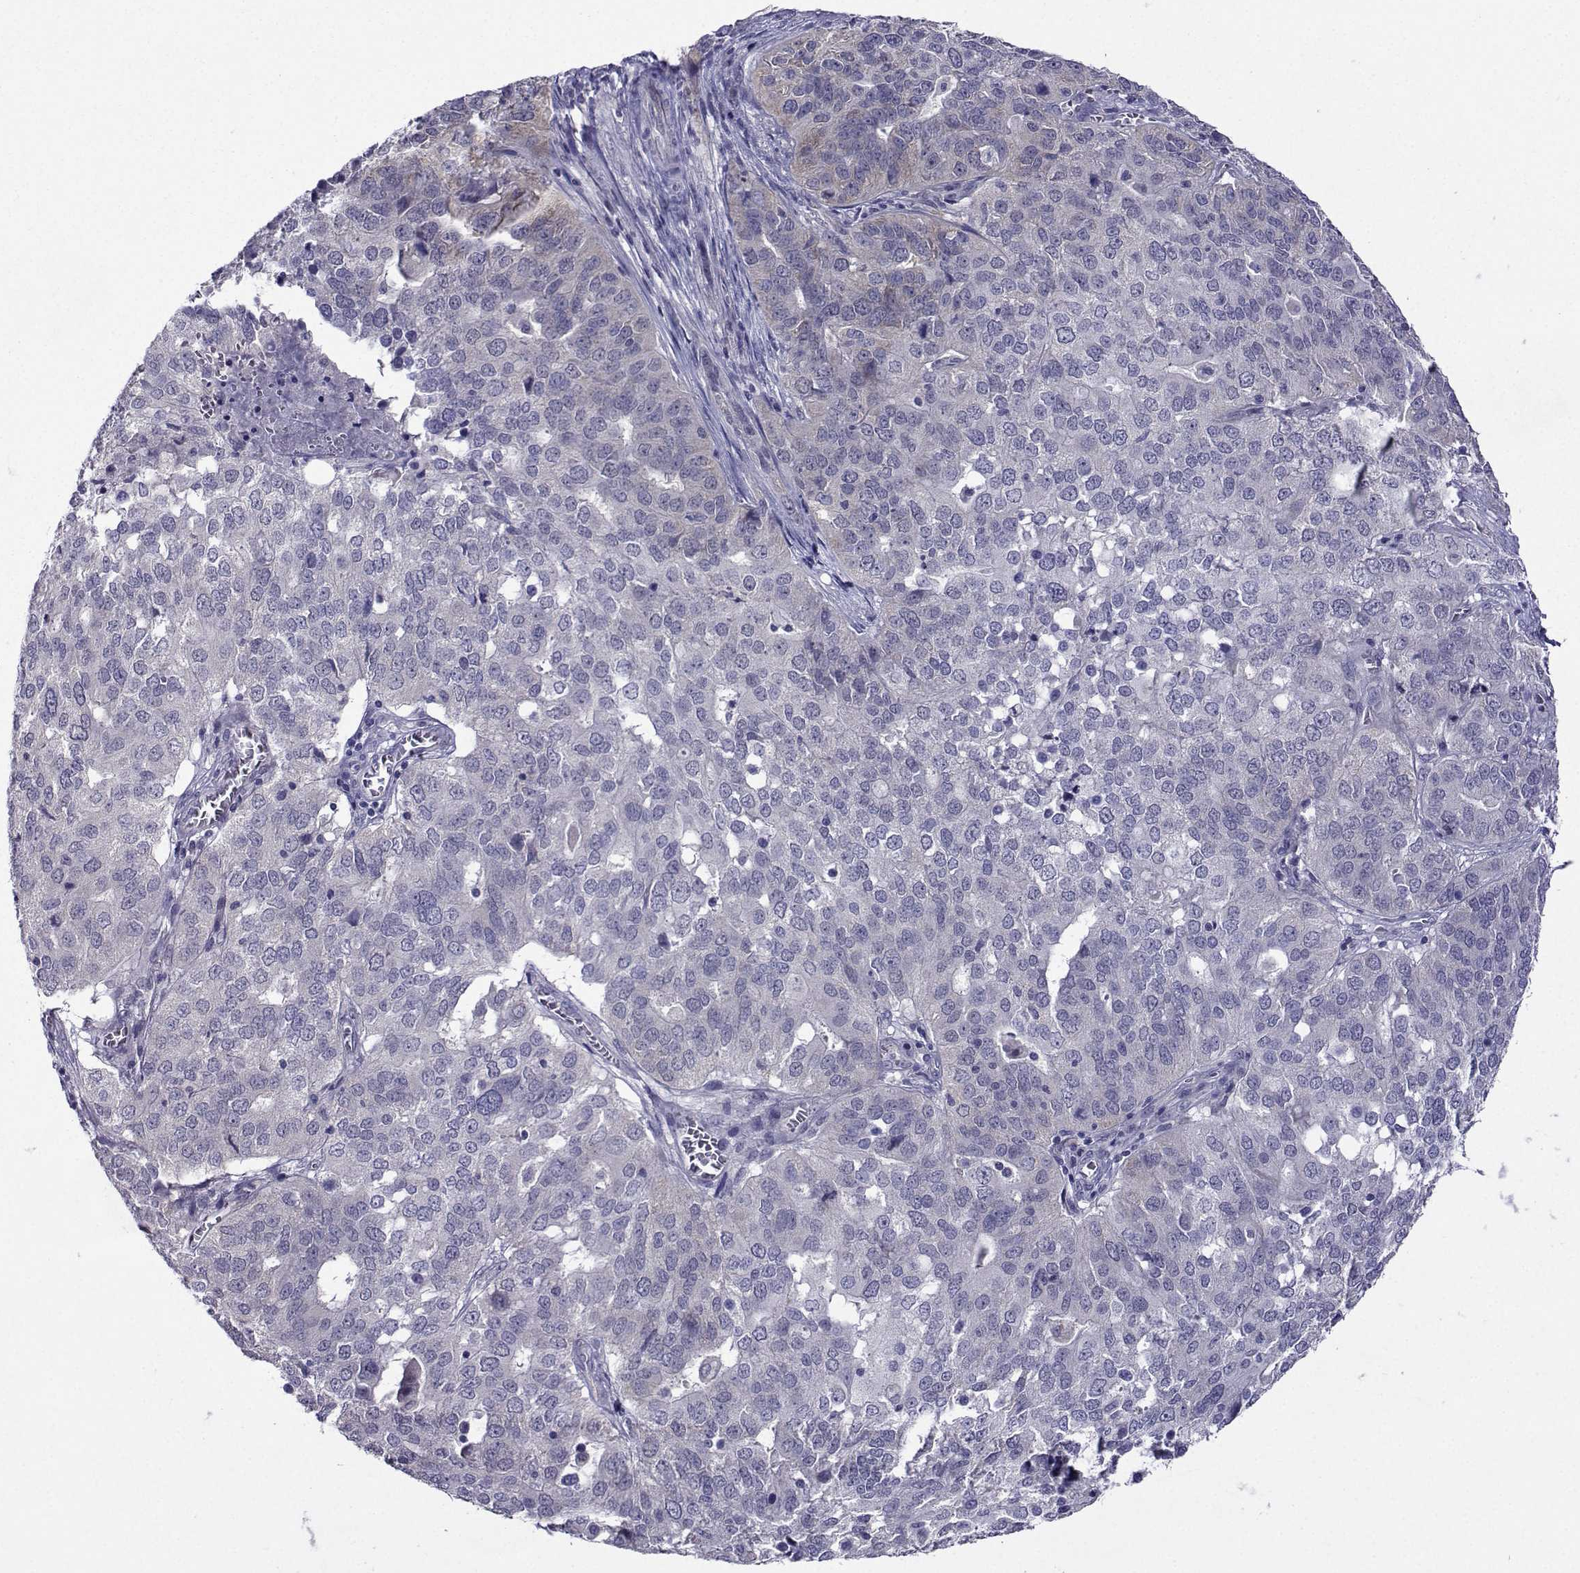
{"staining": {"intensity": "negative", "quantity": "none", "location": "none"}, "tissue": "ovarian cancer", "cell_type": "Tumor cells", "image_type": "cancer", "snomed": [{"axis": "morphology", "description": "Carcinoma, endometroid"}, {"axis": "topography", "description": "Soft tissue"}, {"axis": "topography", "description": "Ovary"}], "caption": "The histopathology image exhibits no significant expression in tumor cells of ovarian endometroid carcinoma.", "gene": "DDX20", "patient": {"sex": "female", "age": 52}}